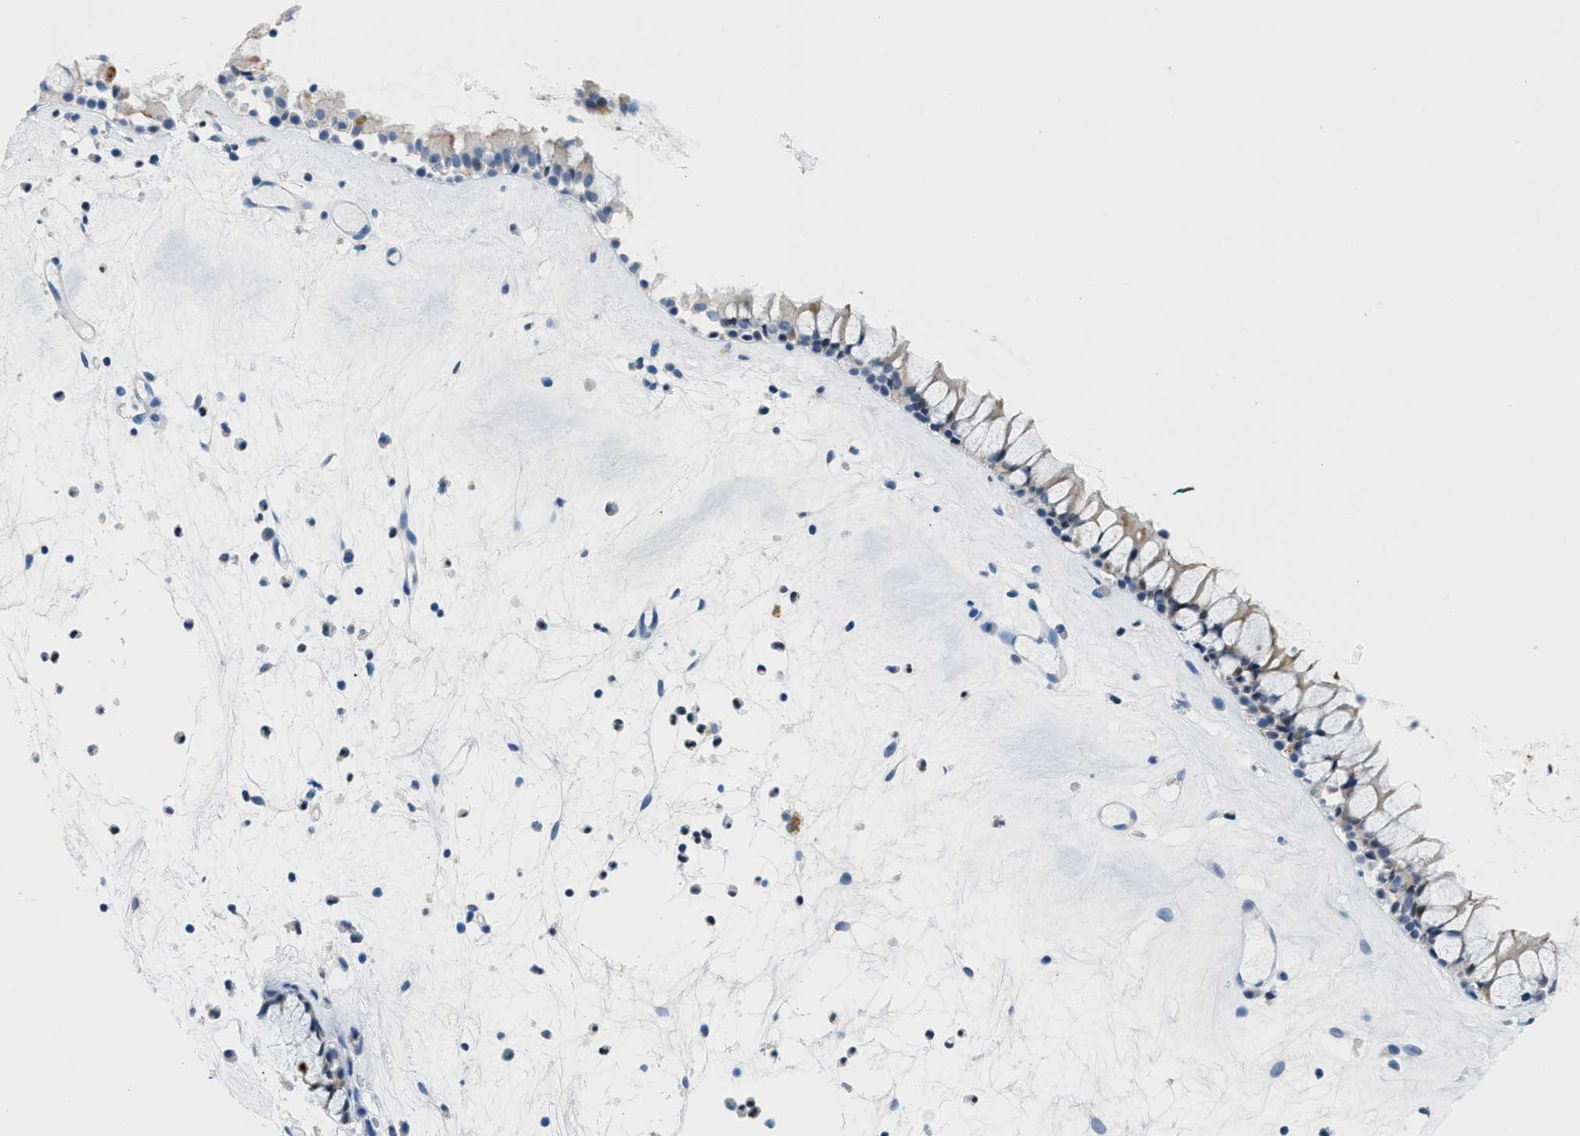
{"staining": {"intensity": "weak", "quantity": "25%-75%", "location": "cytoplasmic/membranous"}, "tissue": "nasopharynx", "cell_type": "Respiratory epithelial cells", "image_type": "normal", "snomed": [{"axis": "morphology", "description": "Normal tissue, NOS"}, {"axis": "topography", "description": "Nasopharynx"}], "caption": "The immunohistochemical stain shows weak cytoplasmic/membranous expression in respiratory epithelial cells of unremarkable nasopharynx.", "gene": "PPM1D", "patient": {"sex": "female", "age": 42}}